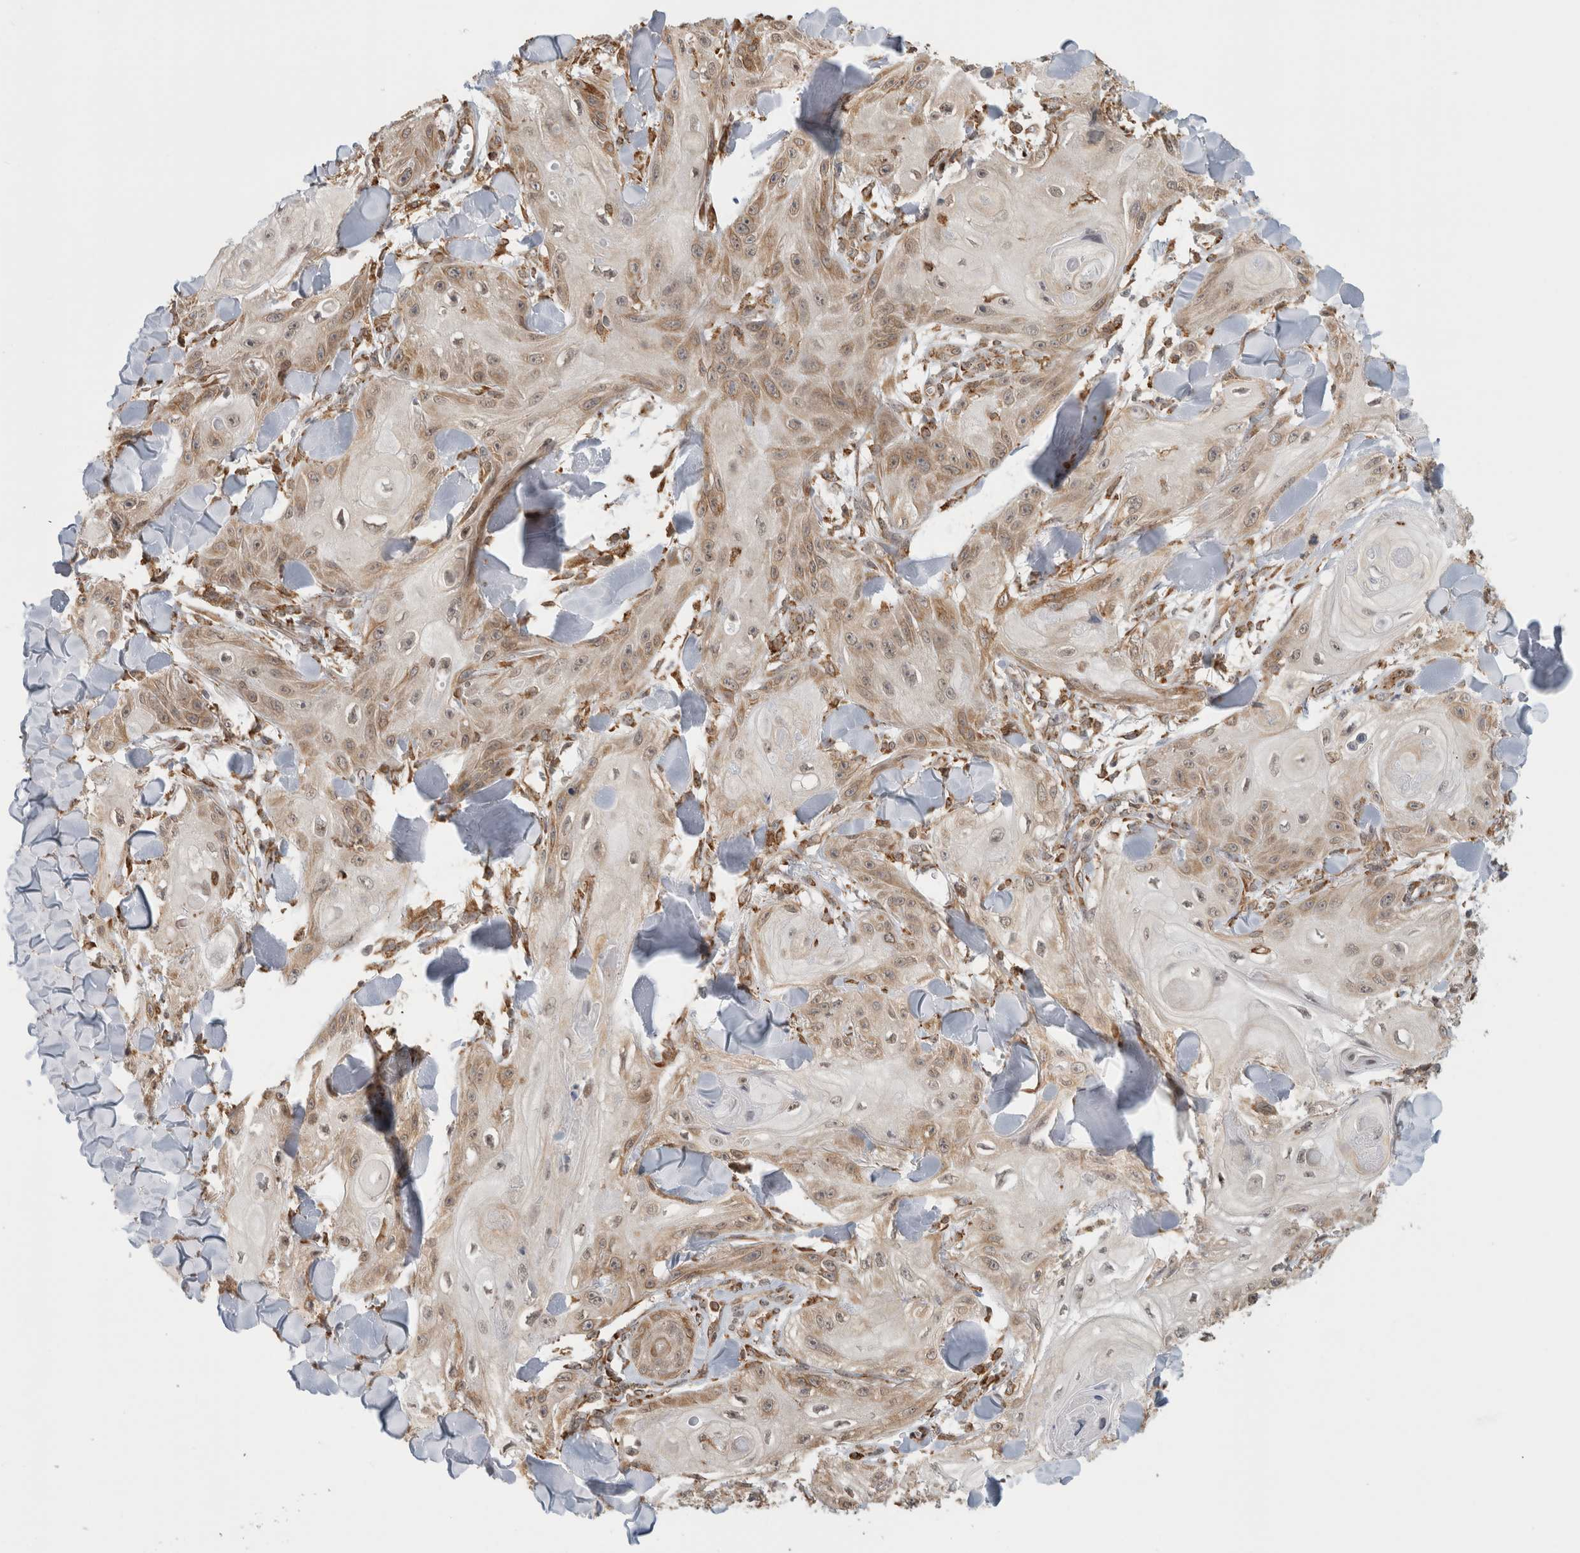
{"staining": {"intensity": "weak", "quantity": "25%-75%", "location": "cytoplasmic/membranous"}, "tissue": "skin cancer", "cell_type": "Tumor cells", "image_type": "cancer", "snomed": [{"axis": "morphology", "description": "Squamous cell carcinoma, NOS"}, {"axis": "topography", "description": "Skin"}], "caption": "IHC photomicrograph of skin cancer stained for a protein (brown), which reveals low levels of weak cytoplasmic/membranous positivity in approximately 25%-75% of tumor cells.", "gene": "MS4A7", "patient": {"sex": "male", "age": 74}}